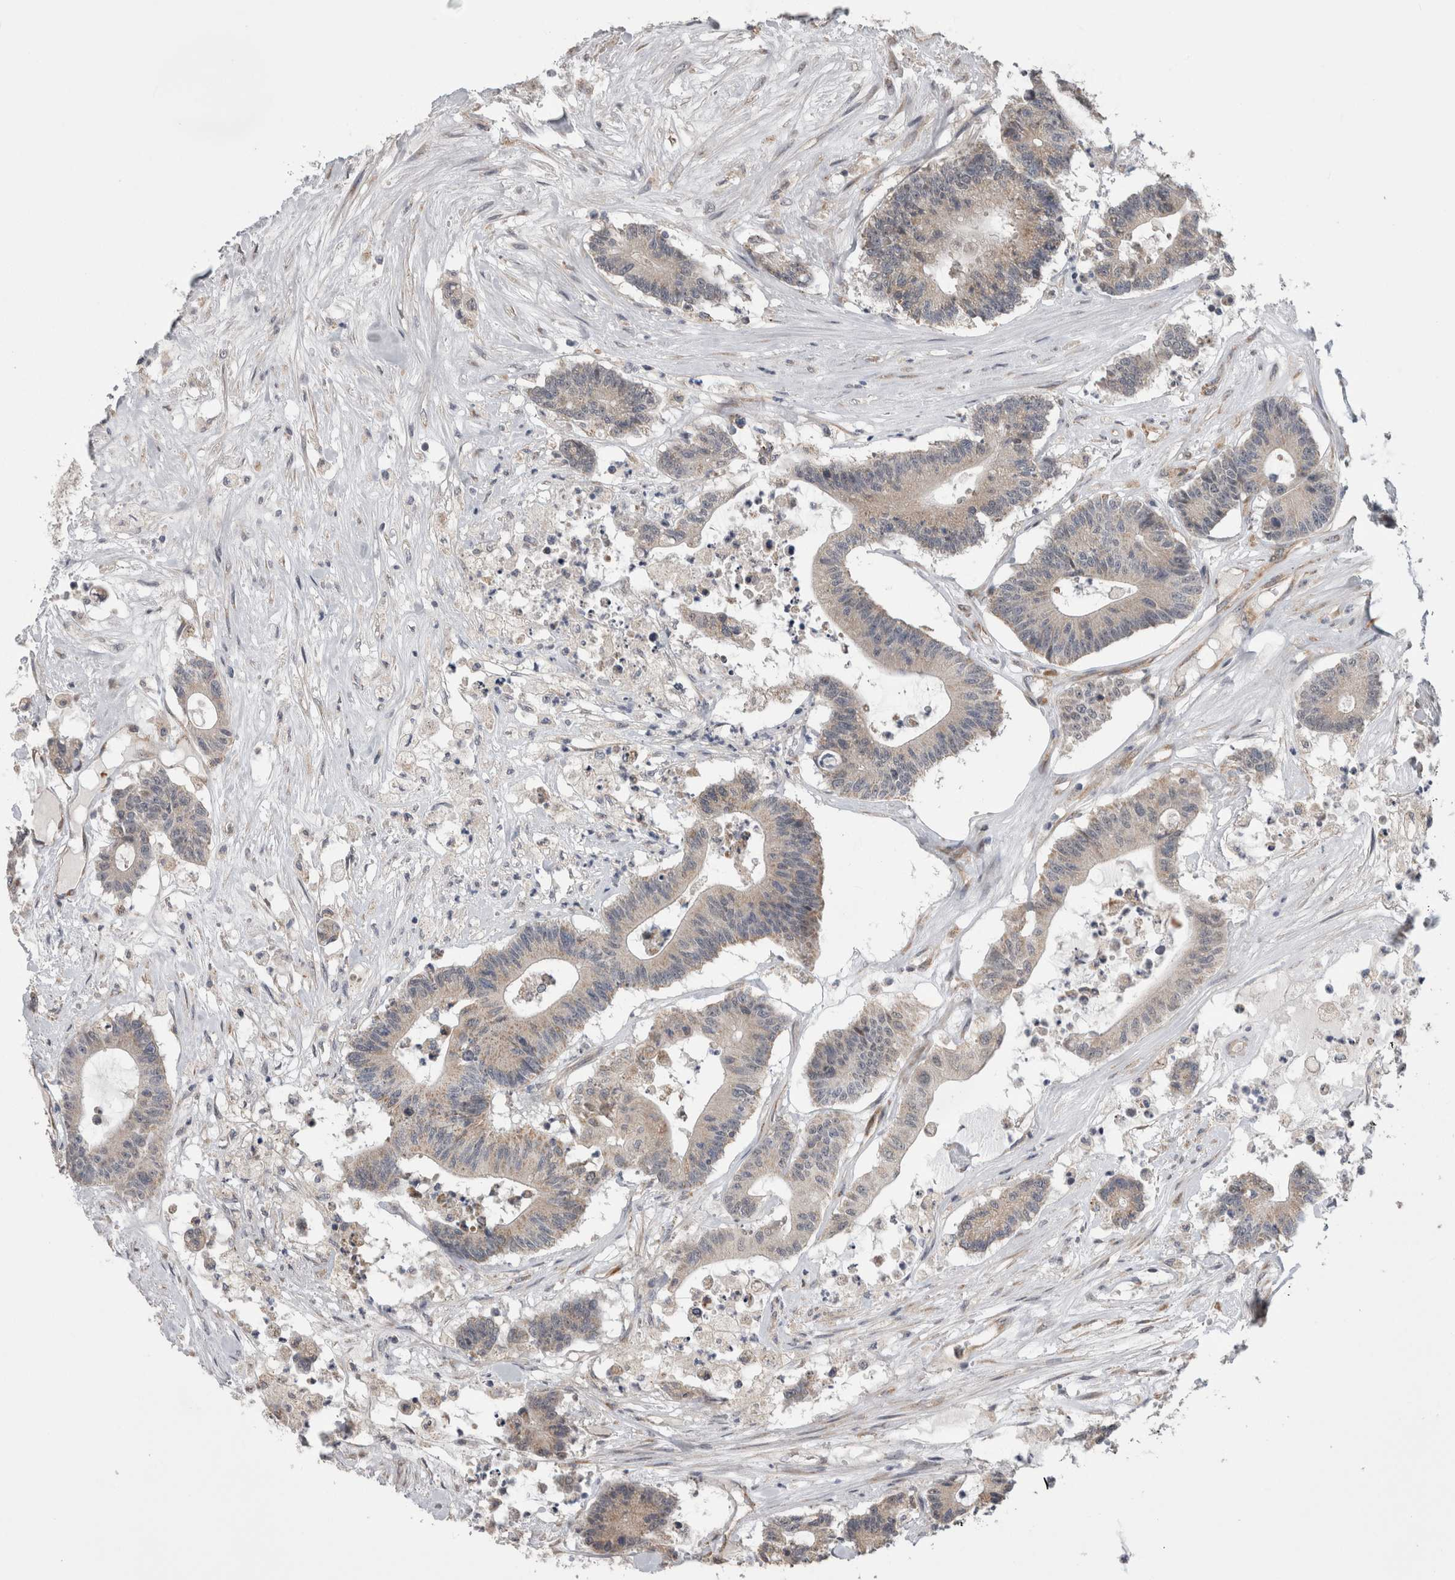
{"staining": {"intensity": "weak", "quantity": "<25%", "location": "cytoplasmic/membranous"}, "tissue": "colorectal cancer", "cell_type": "Tumor cells", "image_type": "cancer", "snomed": [{"axis": "morphology", "description": "Adenocarcinoma, NOS"}, {"axis": "topography", "description": "Colon"}], "caption": "Colorectal cancer was stained to show a protein in brown. There is no significant expression in tumor cells. Nuclei are stained in blue.", "gene": "ARHGAP29", "patient": {"sex": "female", "age": 84}}